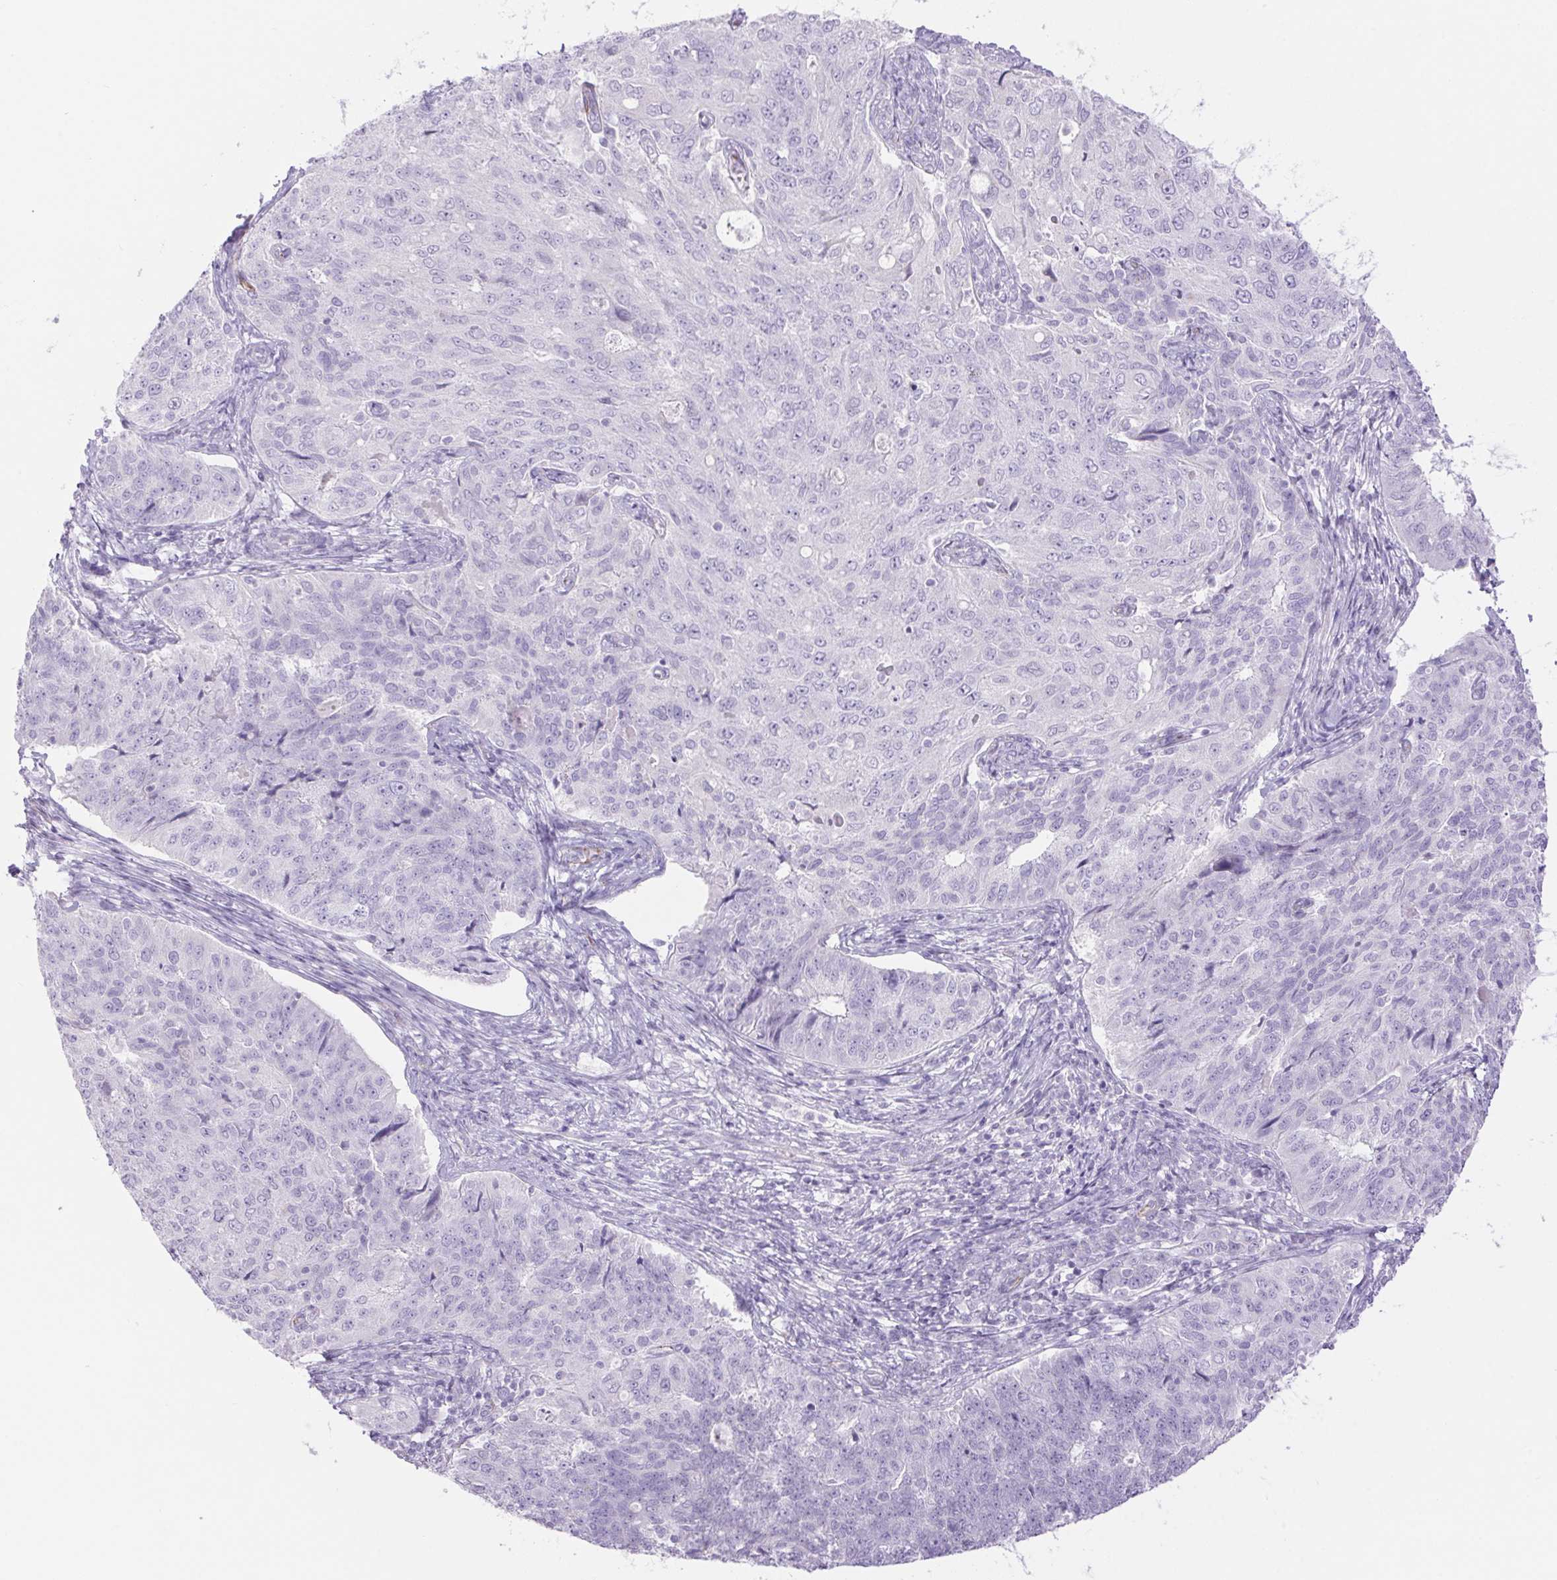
{"staining": {"intensity": "negative", "quantity": "none", "location": "none"}, "tissue": "endometrial cancer", "cell_type": "Tumor cells", "image_type": "cancer", "snomed": [{"axis": "morphology", "description": "Adenocarcinoma, NOS"}, {"axis": "topography", "description": "Endometrium"}], "caption": "The IHC histopathology image has no significant positivity in tumor cells of adenocarcinoma (endometrial) tissue.", "gene": "ERP27", "patient": {"sex": "female", "age": 43}}